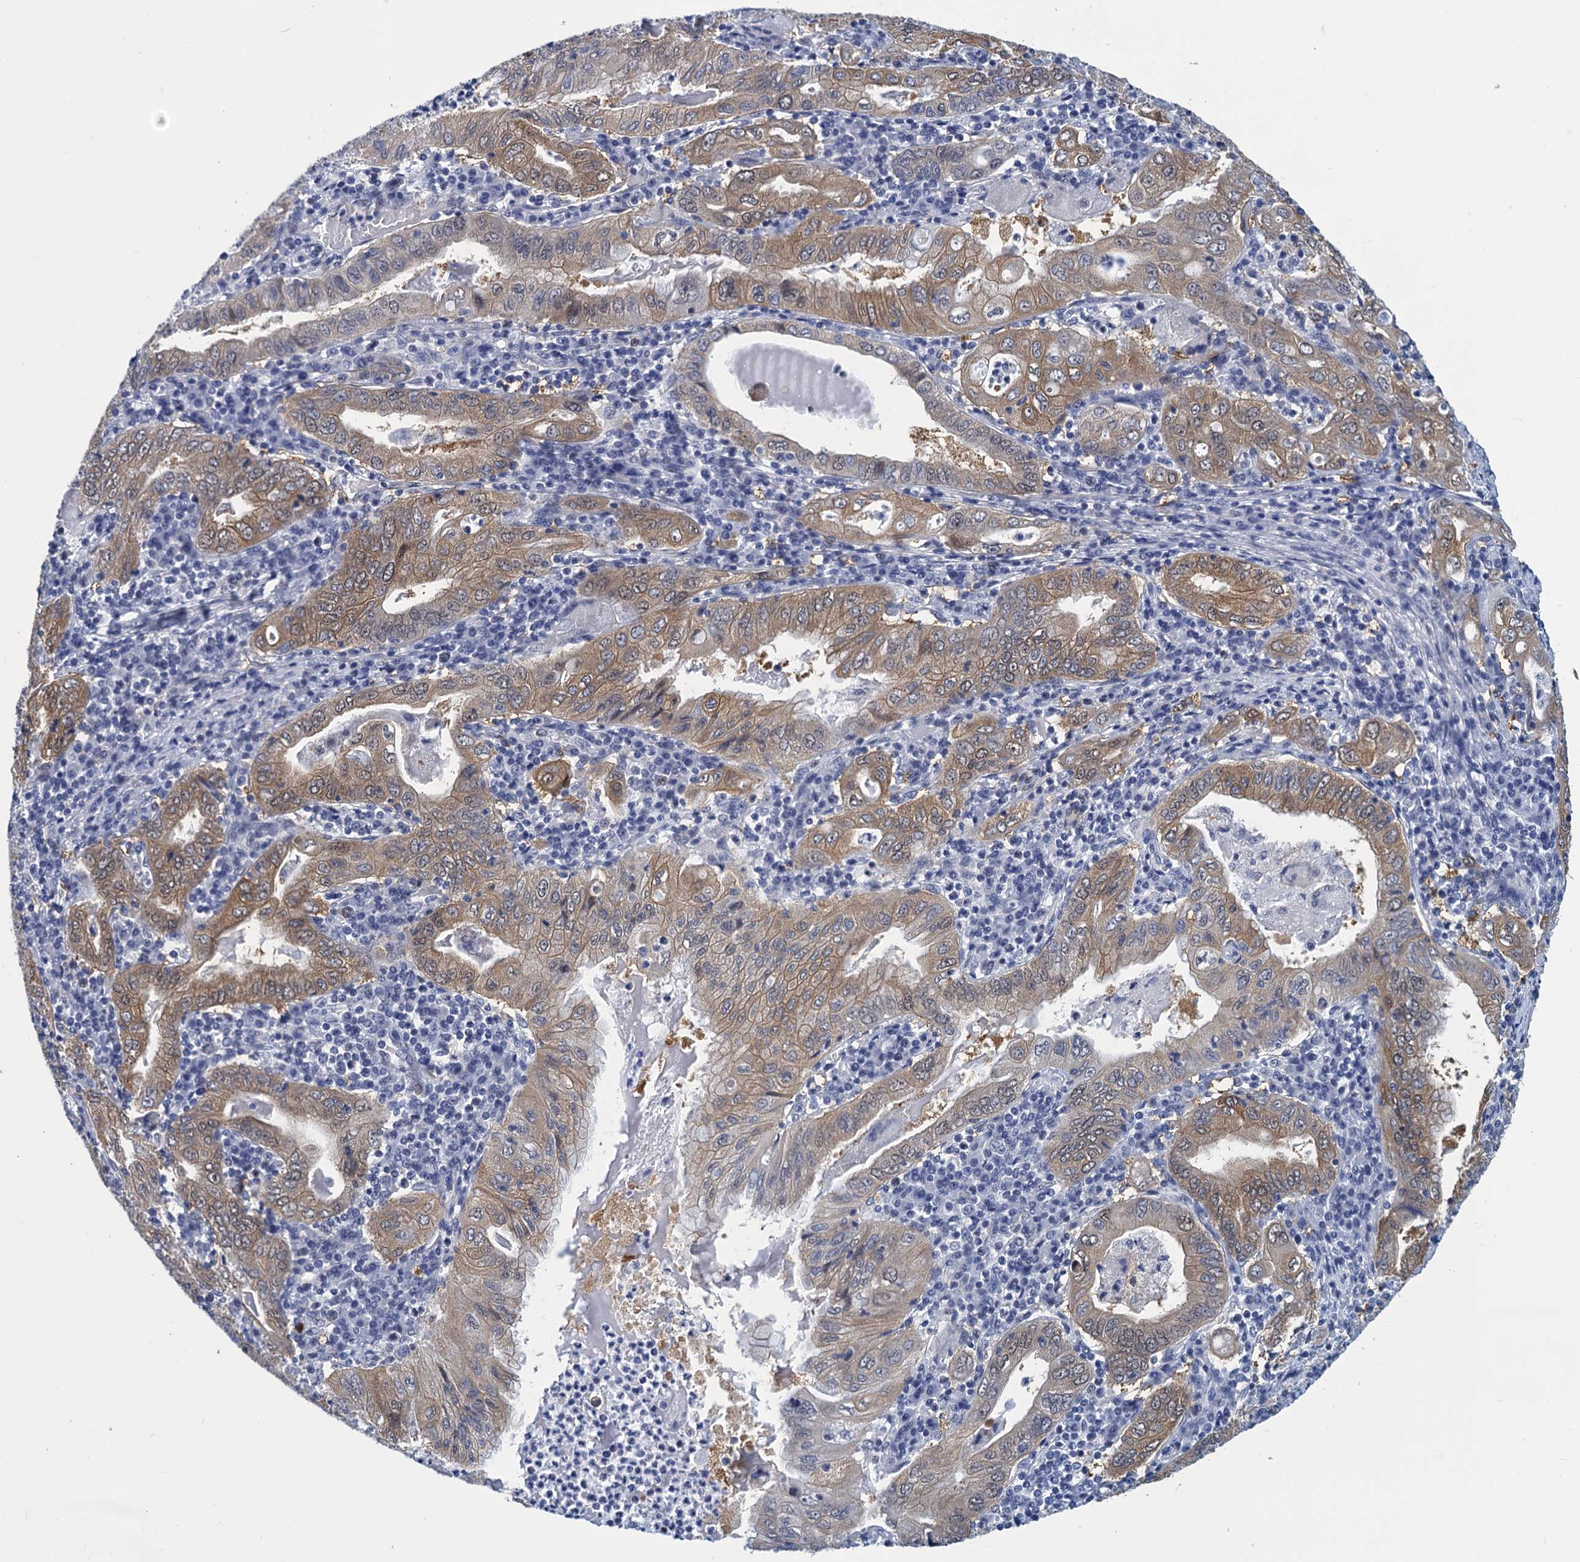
{"staining": {"intensity": "moderate", "quantity": ">75%", "location": "cytoplasmic/membranous"}, "tissue": "stomach cancer", "cell_type": "Tumor cells", "image_type": "cancer", "snomed": [{"axis": "morphology", "description": "Normal tissue, NOS"}, {"axis": "morphology", "description": "Adenocarcinoma, NOS"}, {"axis": "topography", "description": "Esophagus"}, {"axis": "topography", "description": "Stomach, upper"}, {"axis": "topography", "description": "Peripheral nerve tissue"}], "caption": "There is medium levels of moderate cytoplasmic/membranous expression in tumor cells of stomach cancer (adenocarcinoma), as demonstrated by immunohistochemical staining (brown color).", "gene": "GINS3", "patient": {"sex": "male", "age": 62}}